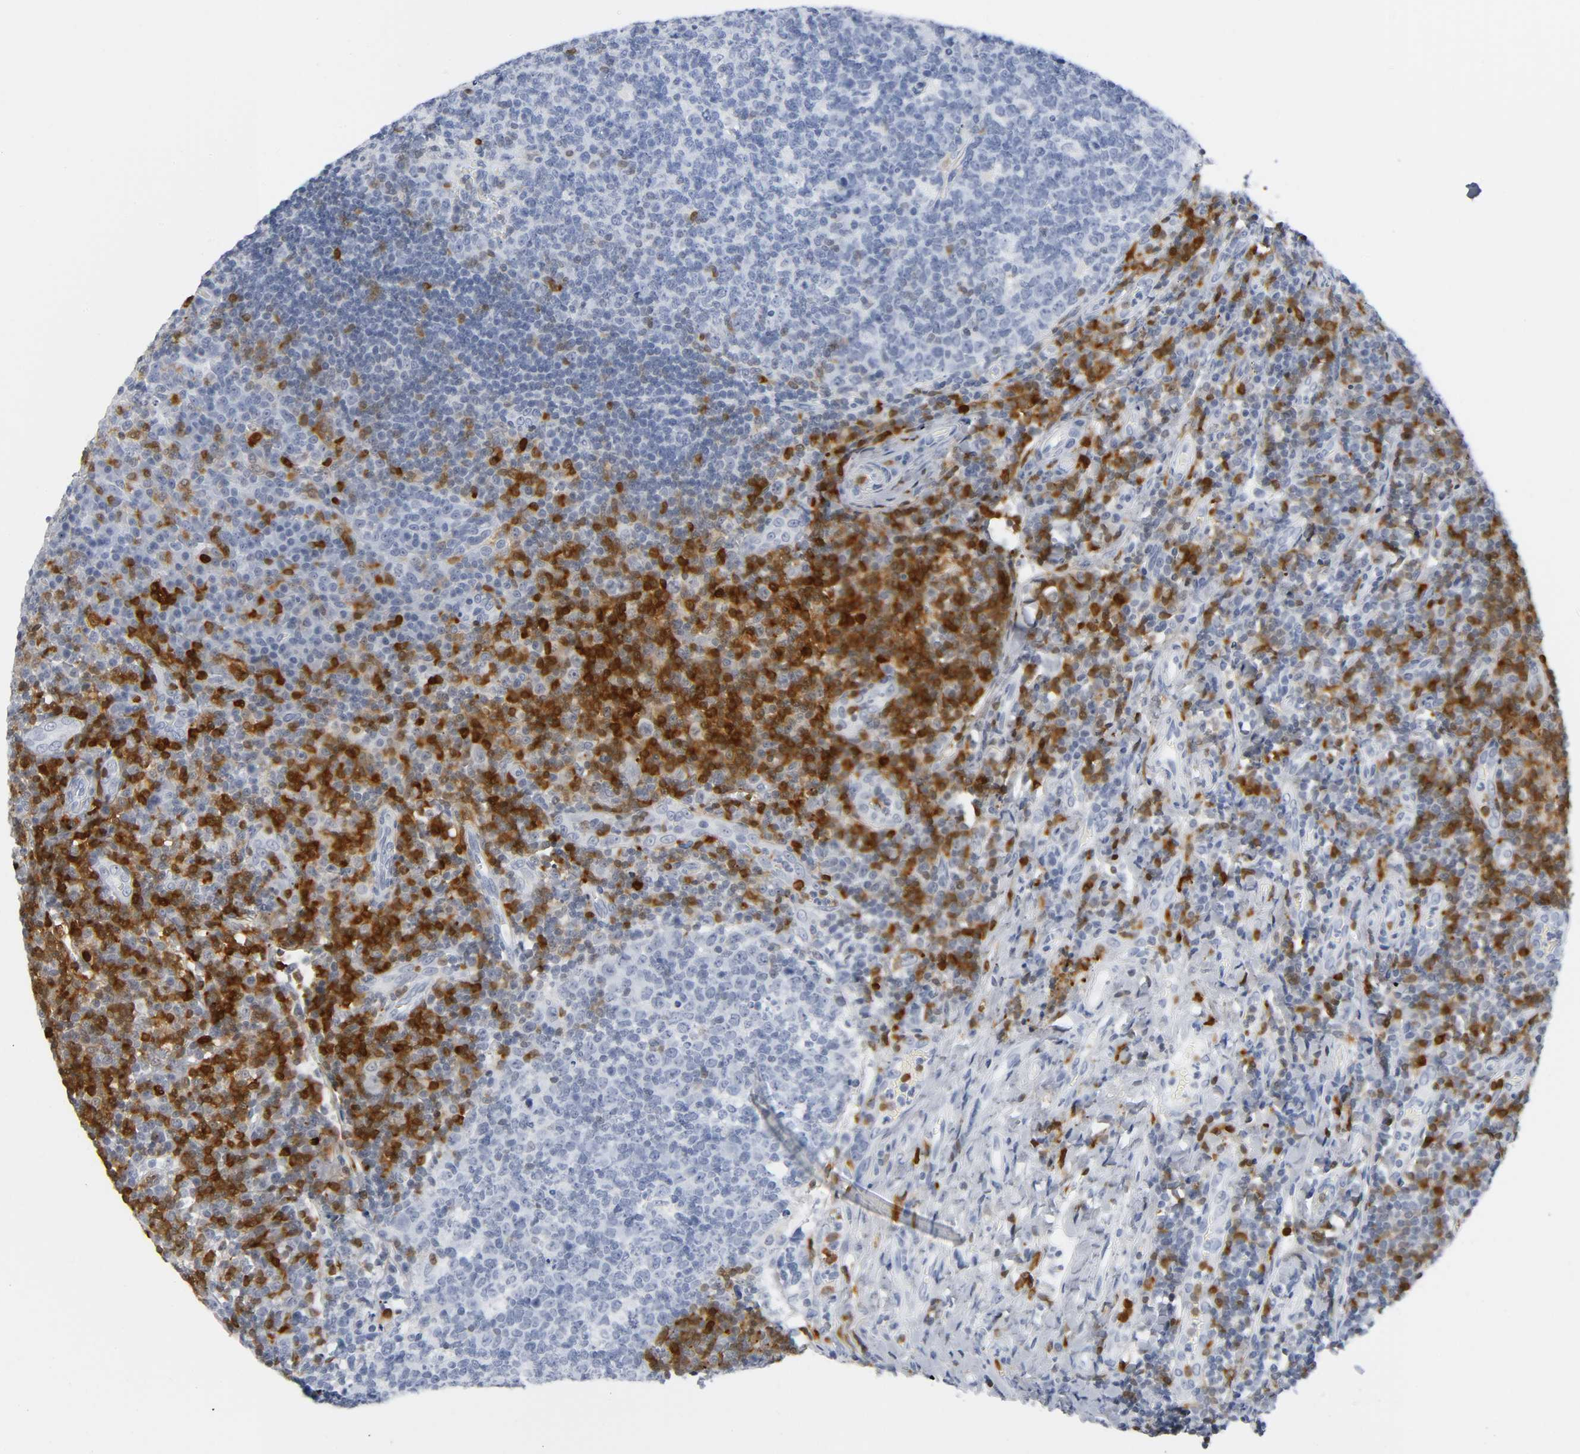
{"staining": {"intensity": "strong", "quantity": "<25%", "location": "cytoplasmic/membranous,nuclear"}, "tissue": "tonsil", "cell_type": "Germinal center cells", "image_type": "normal", "snomed": [{"axis": "morphology", "description": "Normal tissue, NOS"}, {"axis": "topography", "description": "Tonsil"}], "caption": "High-magnification brightfield microscopy of unremarkable tonsil stained with DAB (3,3'-diaminobenzidine) (brown) and counterstained with hematoxylin (blue). germinal center cells exhibit strong cytoplasmic/membranous,nuclear expression is seen in approximately<25% of cells. (DAB (3,3'-diaminobenzidine) = brown stain, brightfield microscopy at high magnification).", "gene": "DOK2", "patient": {"sex": "male", "age": 17}}